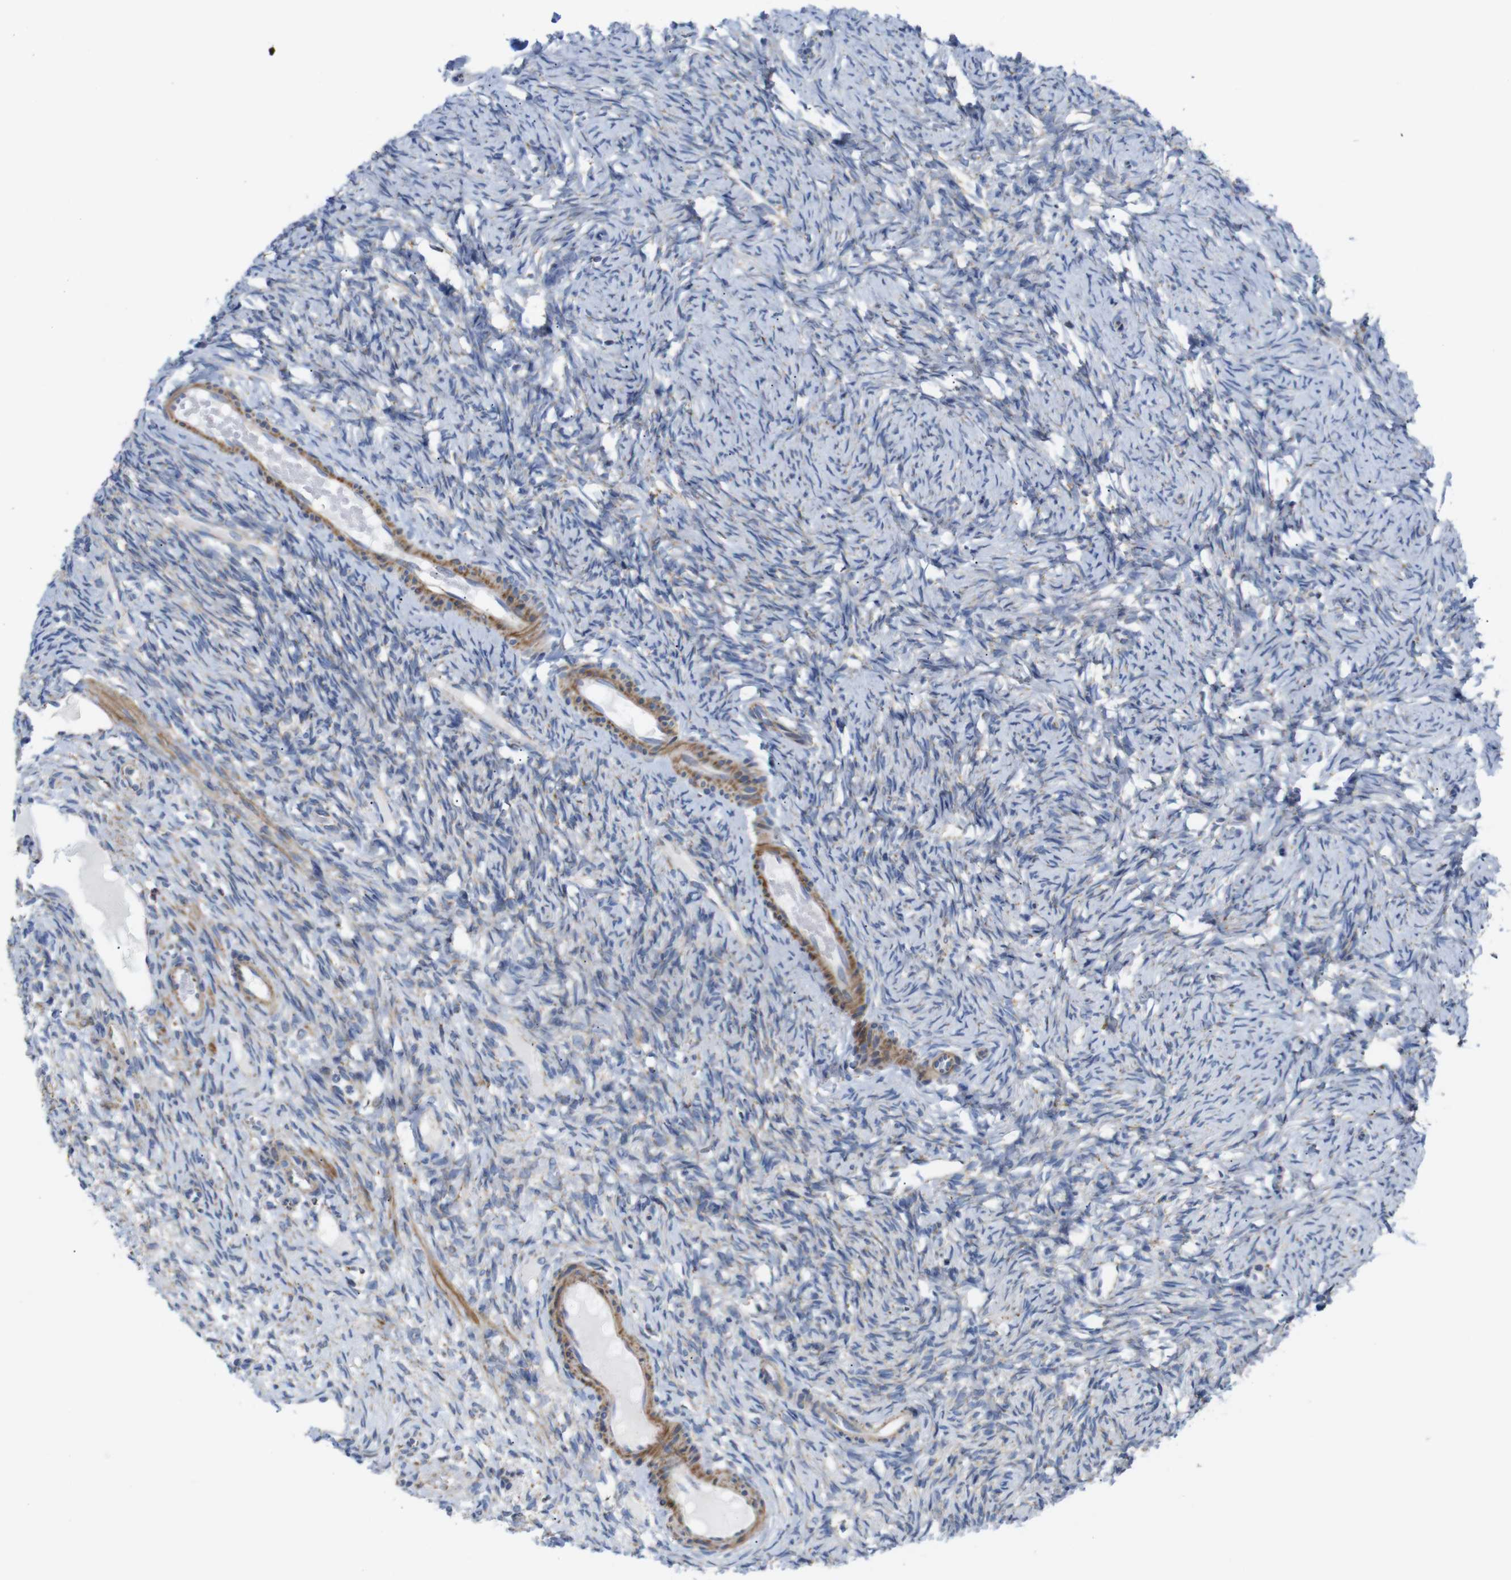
{"staining": {"intensity": "strong", "quantity": ">75%", "location": "cytoplasmic/membranous"}, "tissue": "ovary", "cell_type": "Follicle cells", "image_type": "normal", "snomed": [{"axis": "morphology", "description": "Normal tissue, NOS"}, {"axis": "topography", "description": "Ovary"}], "caption": "Immunohistochemical staining of normal human ovary shows >75% levels of strong cytoplasmic/membranous protein staining in about >75% of follicle cells.", "gene": "FAM171B", "patient": {"sex": "female", "age": 33}}